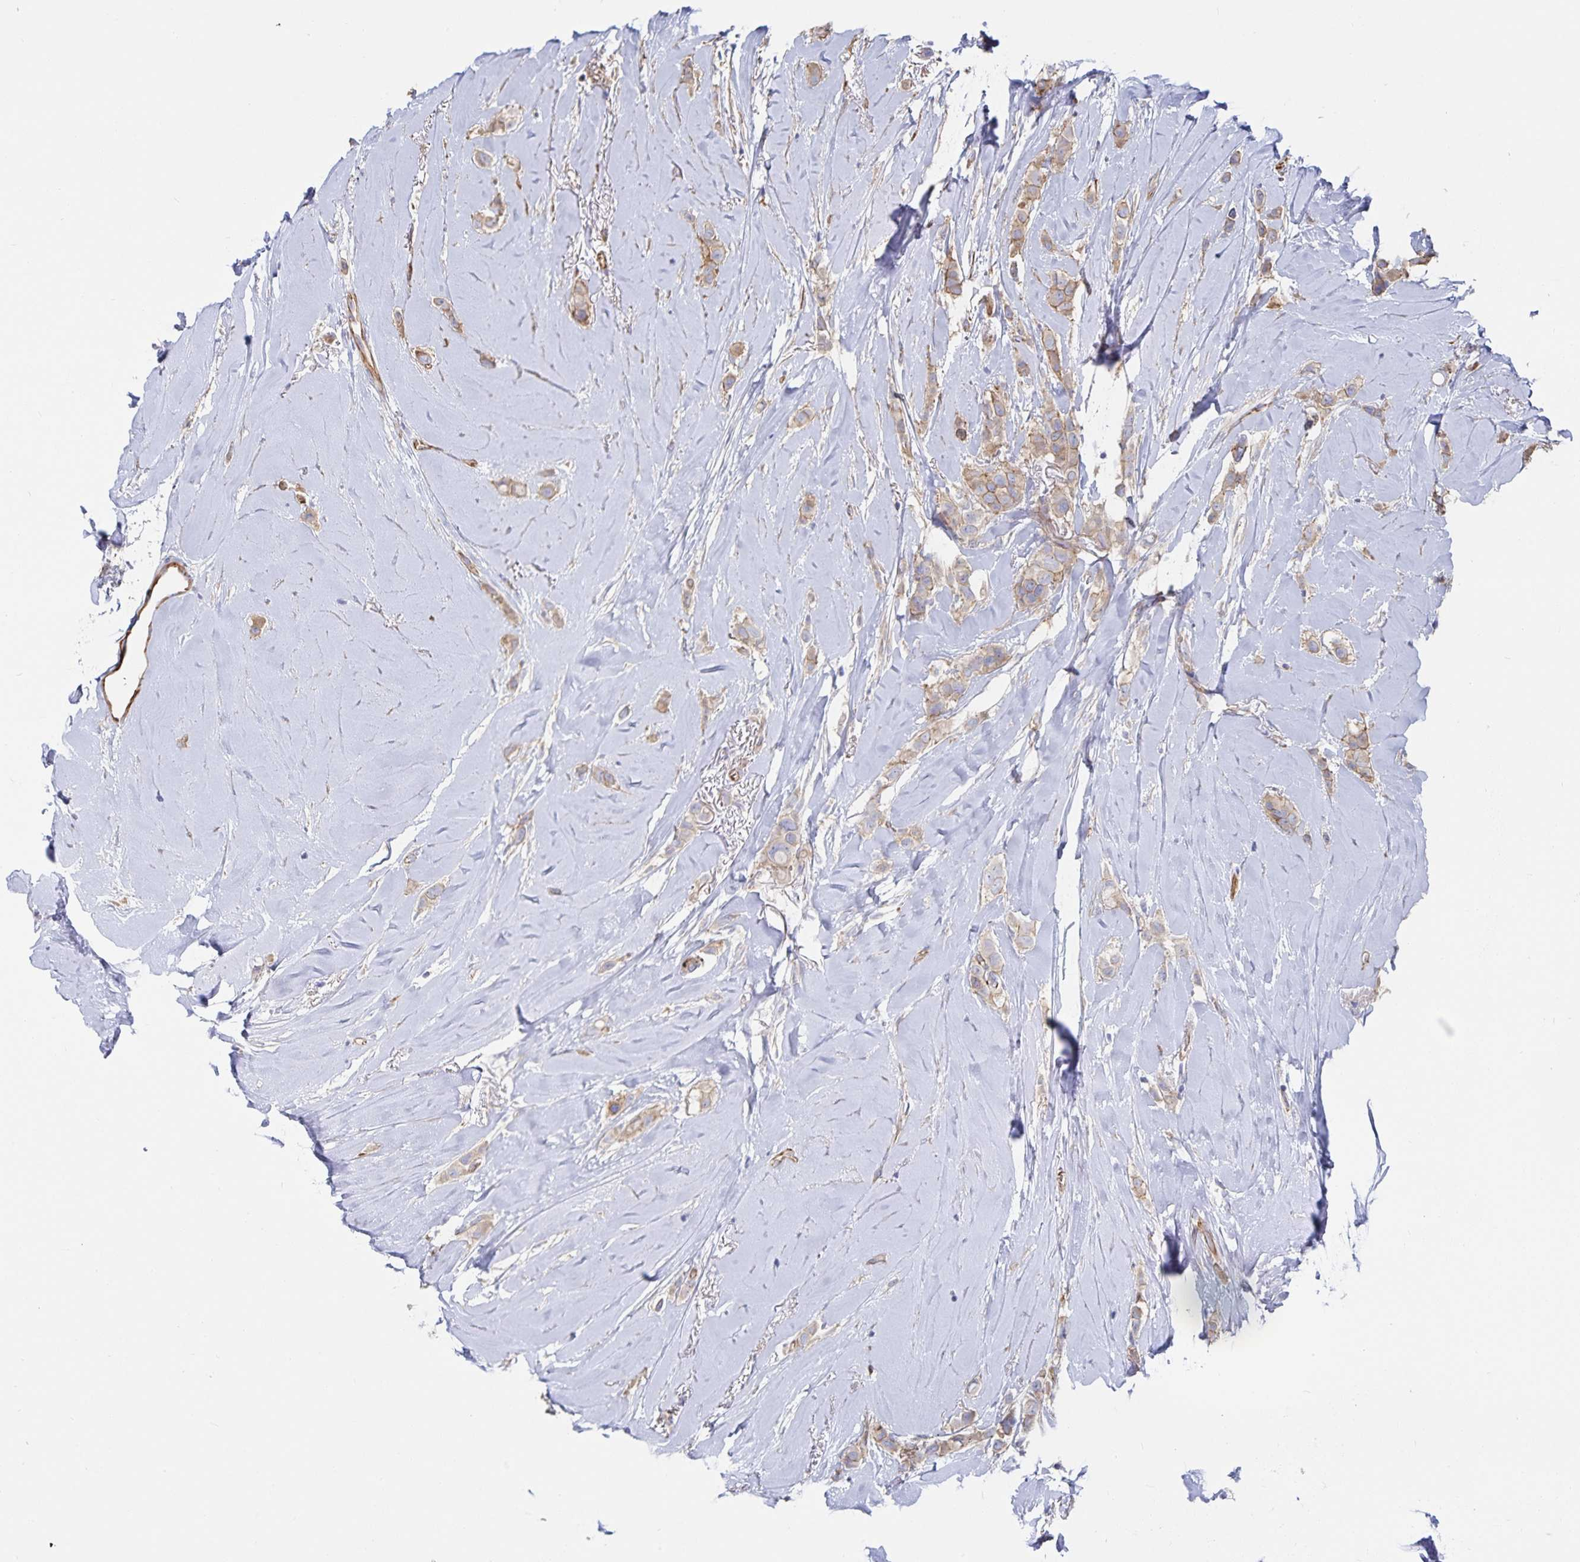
{"staining": {"intensity": "weak", "quantity": "25%-75%", "location": "cytoplasmic/membranous"}, "tissue": "breast cancer", "cell_type": "Tumor cells", "image_type": "cancer", "snomed": [{"axis": "morphology", "description": "Lobular carcinoma"}, {"axis": "topography", "description": "Breast"}], "caption": "Protein expression analysis of human breast lobular carcinoma reveals weak cytoplasmic/membranous staining in approximately 25%-75% of tumor cells.", "gene": "SSTR1", "patient": {"sex": "female", "age": 66}}